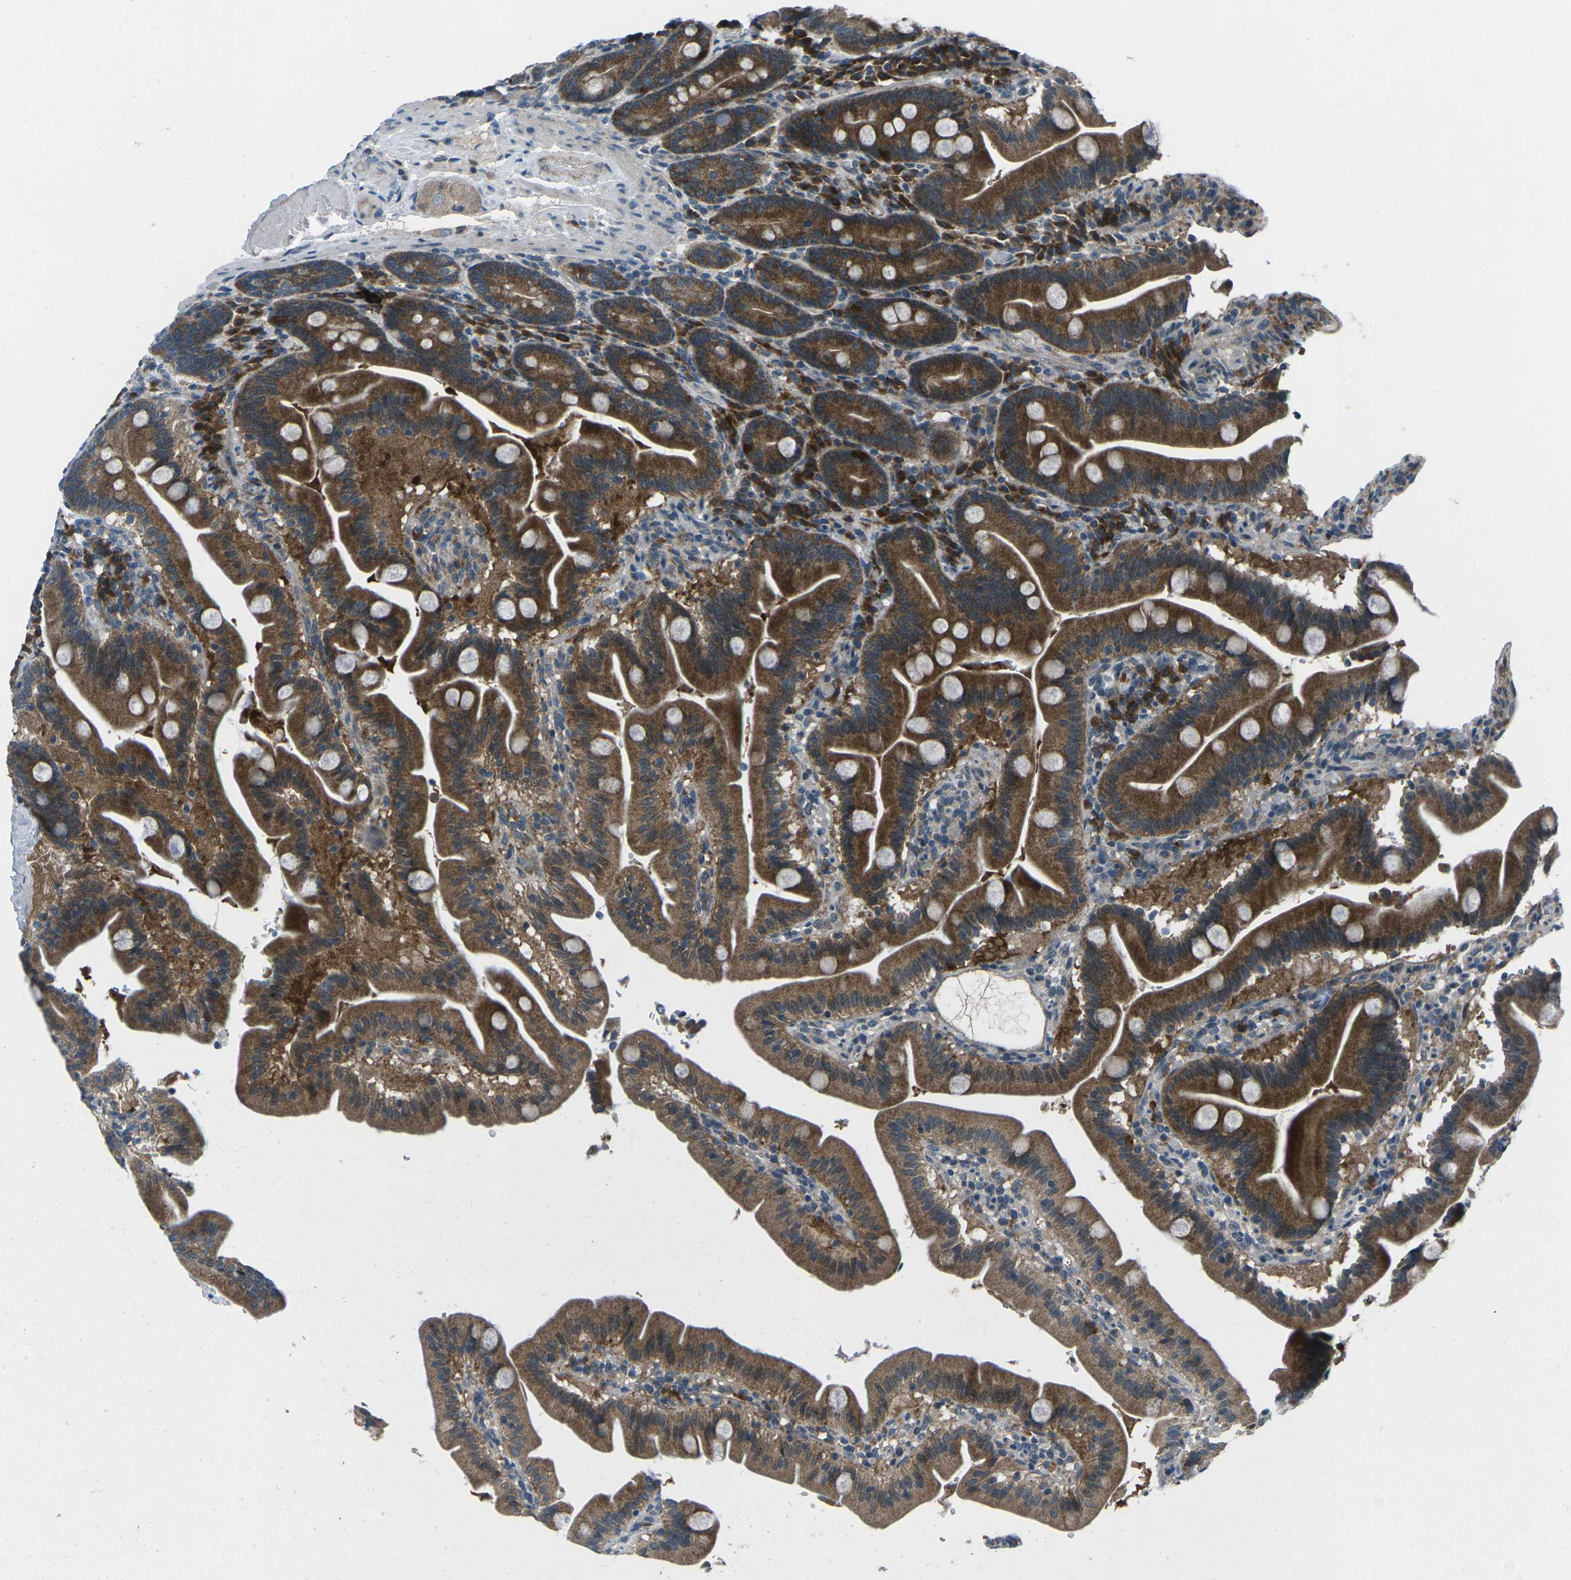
{"staining": {"intensity": "strong", "quantity": ">75%", "location": "cytoplasmic/membranous"}, "tissue": "duodenum", "cell_type": "Glandular cells", "image_type": "normal", "snomed": [{"axis": "morphology", "description": "Normal tissue, NOS"}, {"axis": "topography", "description": "Duodenum"}], "caption": "The image demonstrates a brown stain indicating the presence of a protein in the cytoplasmic/membranous of glandular cells in duodenum.", "gene": "CDK16", "patient": {"sex": "male", "age": 54}}